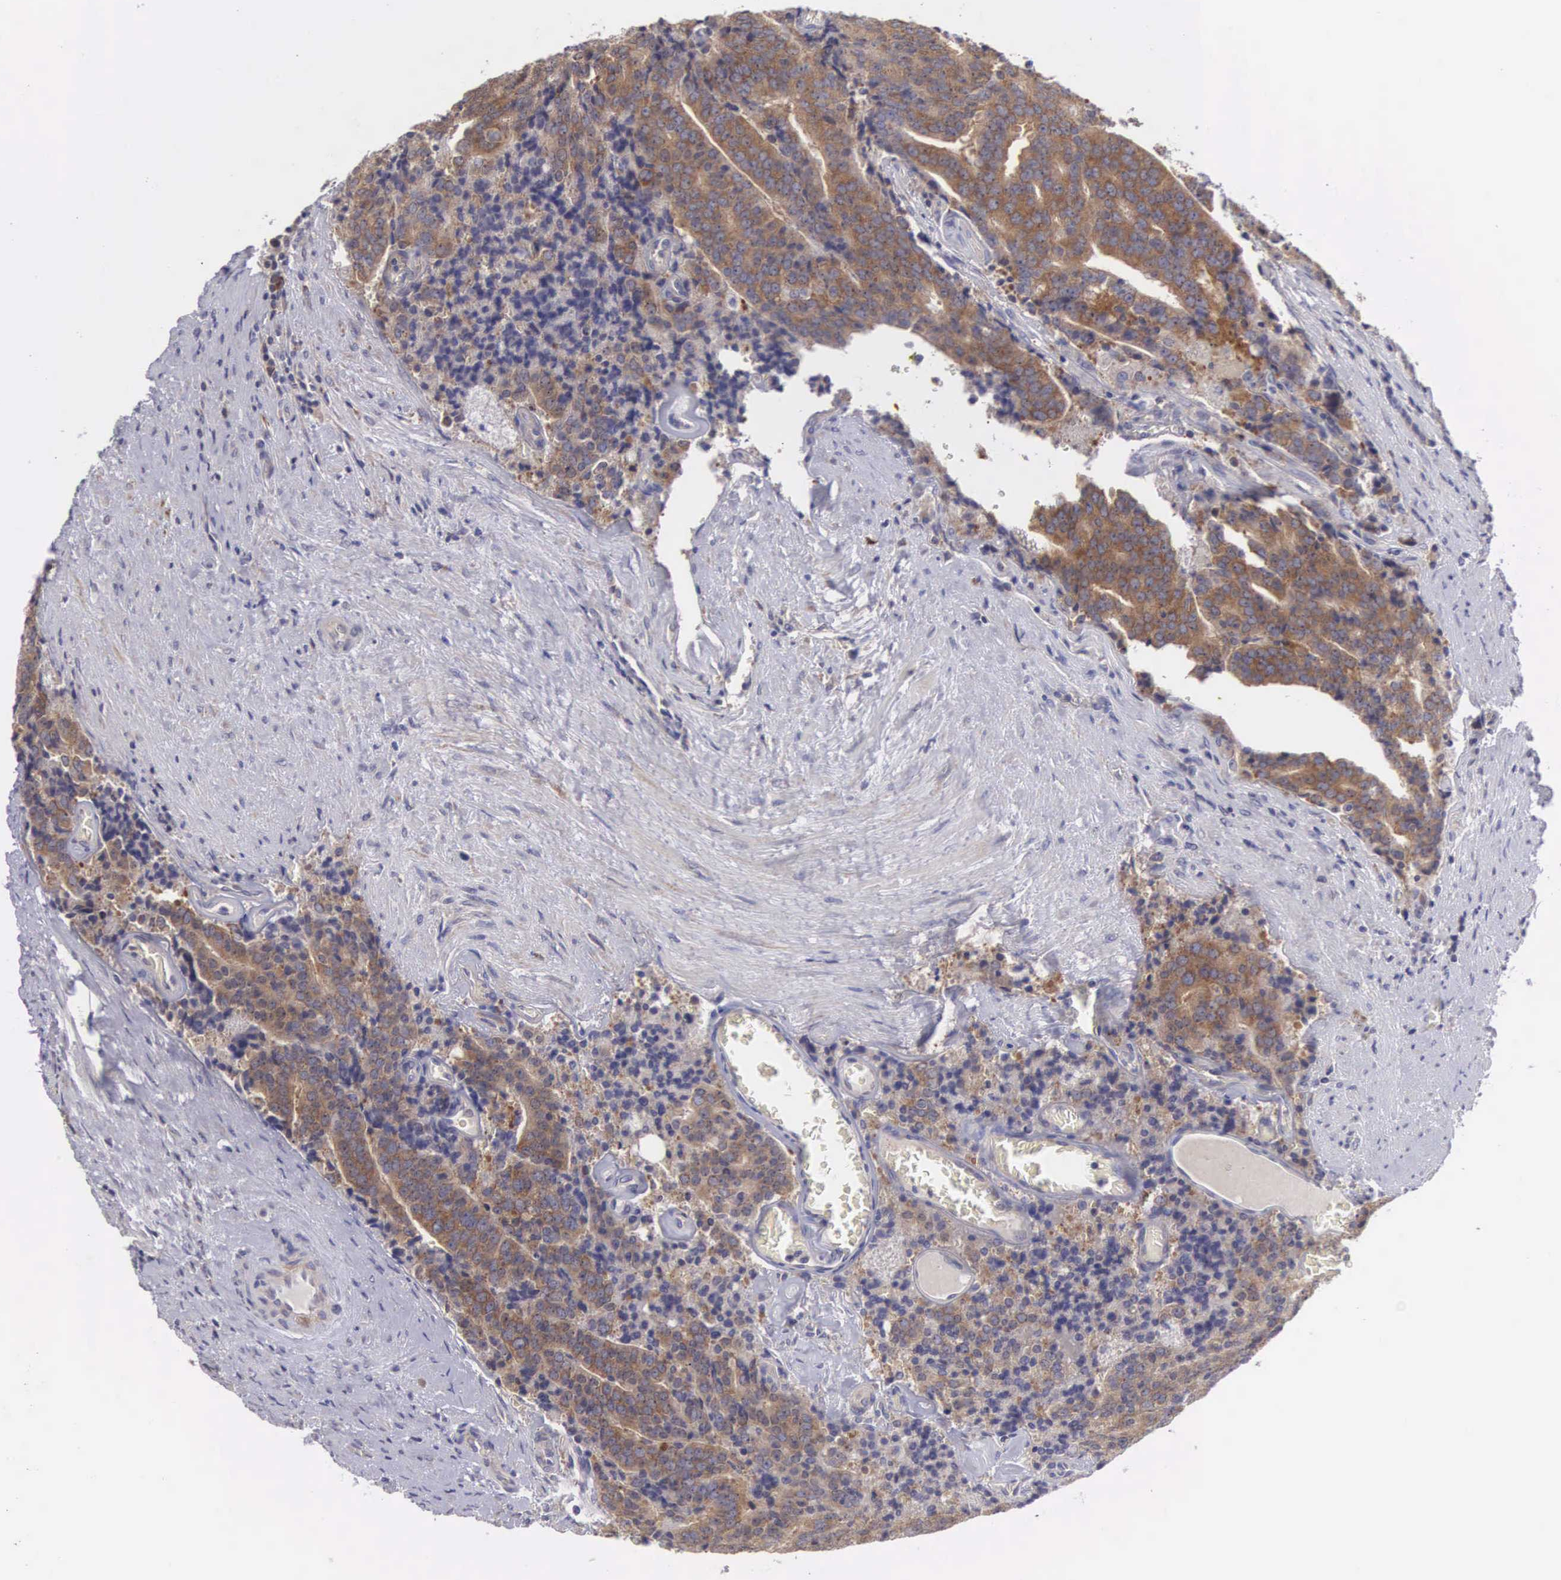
{"staining": {"intensity": "strong", "quantity": ">75%", "location": "cytoplasmic/membranous"}, "tissue": "prostate cancer", "cell_type": "Tumor cells", "image_type": "cancer", "snomed": [{"axis": "morphology", "description": "Adenocarcinoma, Medium grade"}, {"axis": "topography", "description": "Prostate"}], "caption": "A micrograph of human prostate medium-grade adenocarcinoma stained for a protein exhibits strong cytoplasmic/membranous brown staining in tumor cells.", "gene": "TXLNG", "patient": {"sex": "male", "age": 65}}